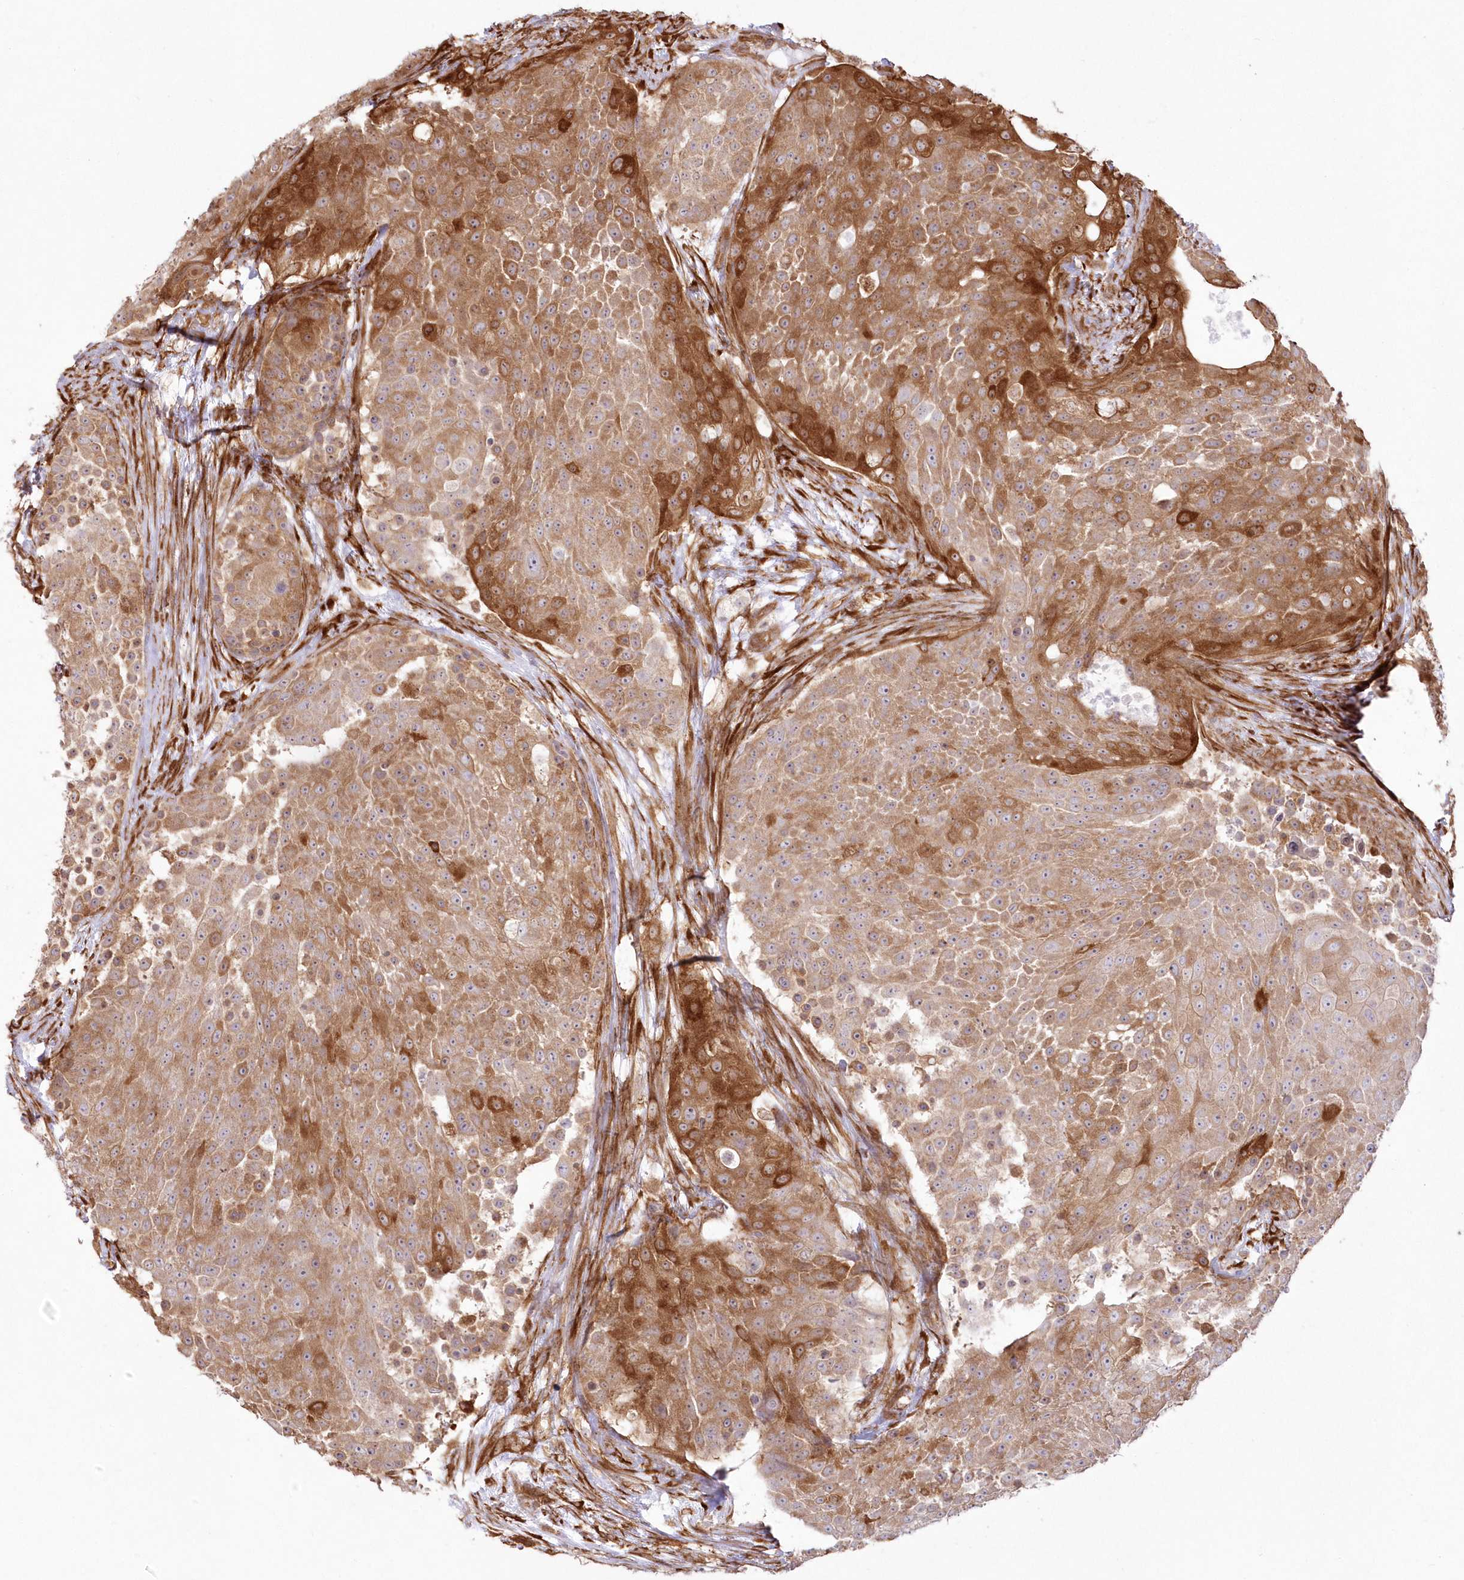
{"staining": {"intensity": "strong", "quantity": "25%-75%", "location": "cytoplasmic/membranous"}, "tissue": "urothelial cancer", "cell_type": "Tumor cells", "image_type": "cancer", "snomed": [{"axis": "morphology", "description": "Urothelial carcinoma, High grade"}, {"axis": "topography", "description": "Urinary bladder"}], "caption": "Urothelial cancer stained with a protein marker exhibits strong staining in tumor cells.", "gene": "SH3PXD2B", "patient": {"sex": "female", "age": 63}}